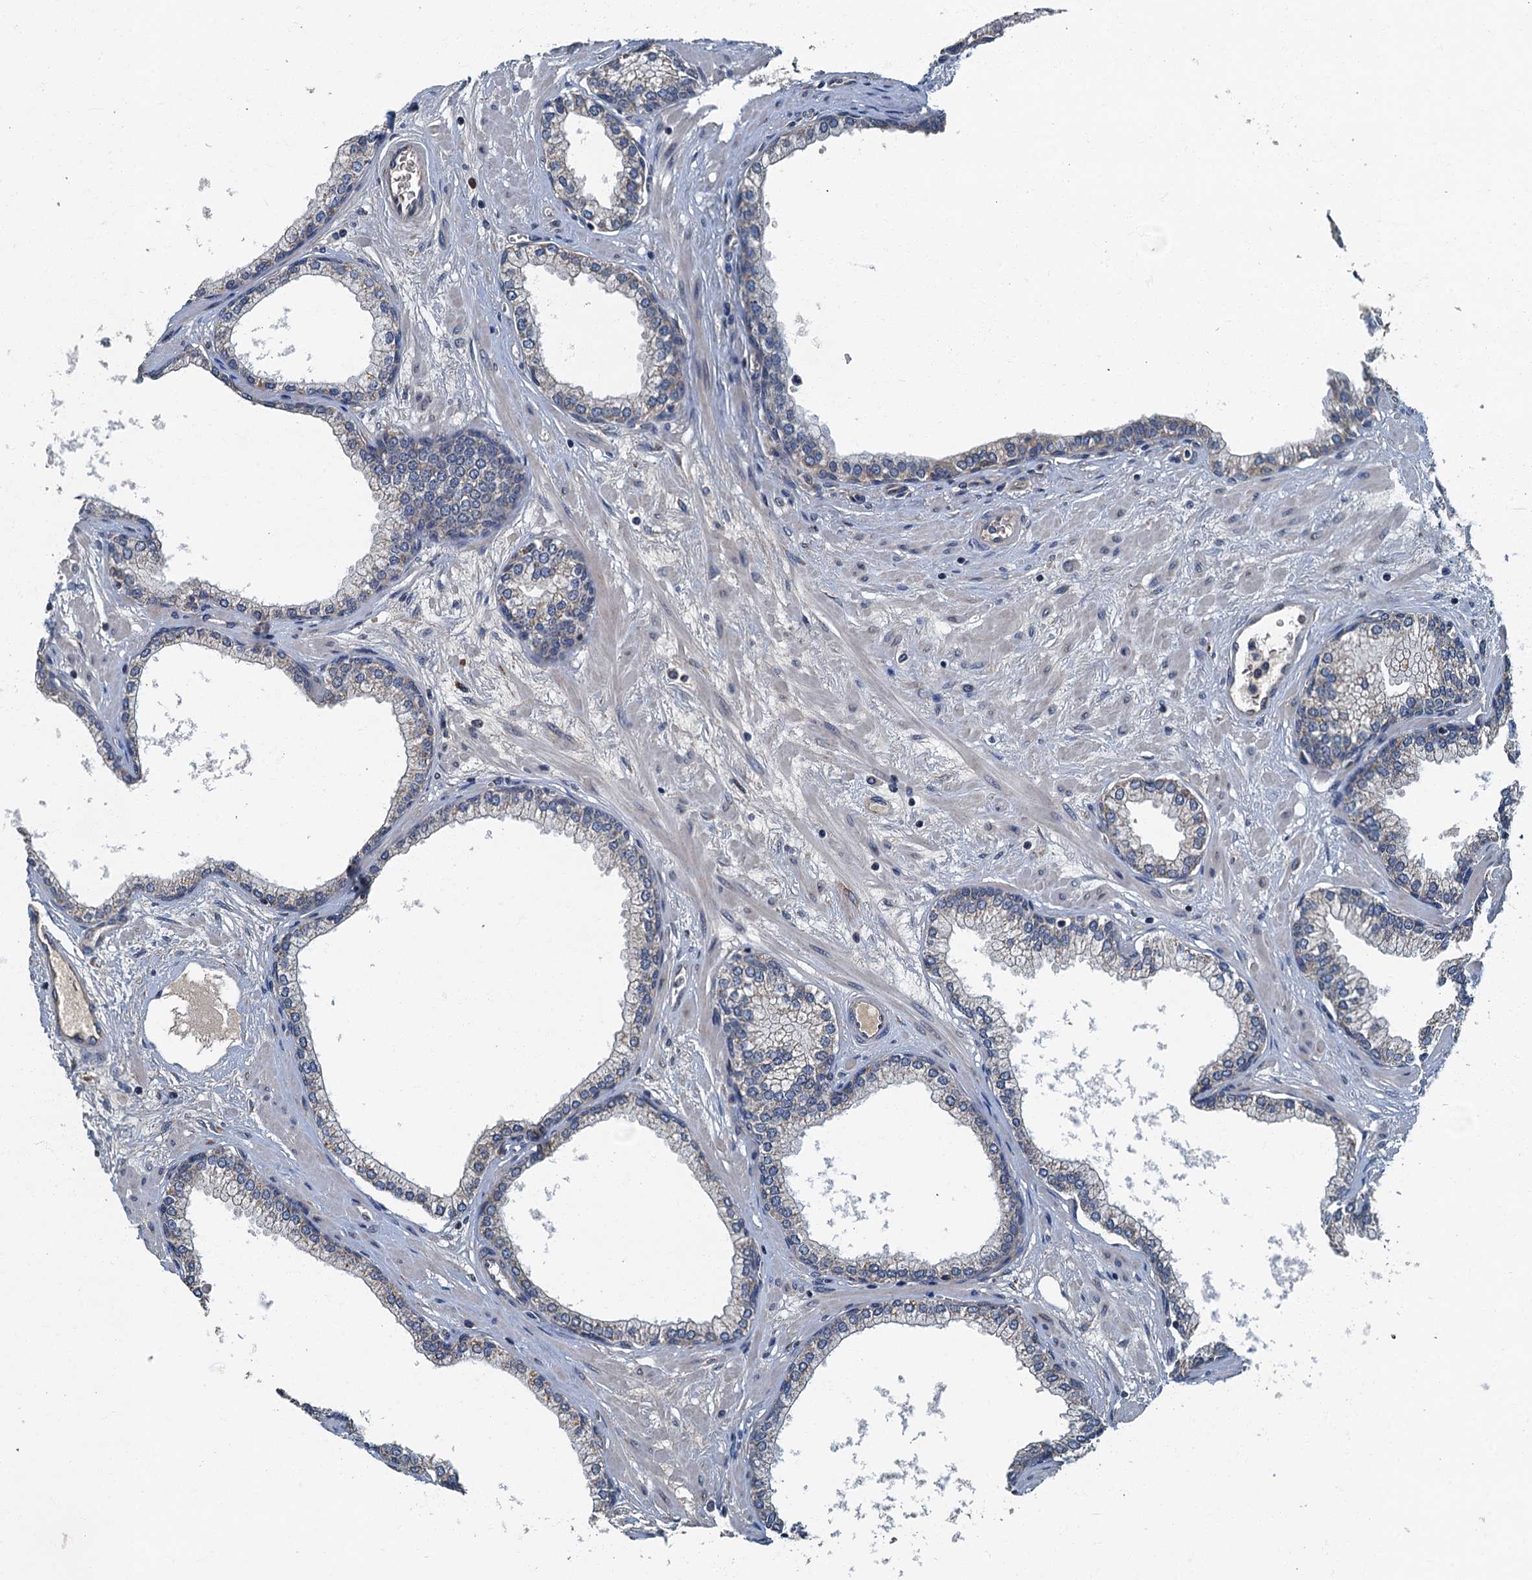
{"staining": {"intensity": "moderate", "quantity": "<25%", "location": "cytoplasmic/membranous"}, "tissue": "prostate", "cell_type": "Glandular cells", "image_type": "normal", "snomed": [{"axis": "morphology", "description": "Normal tissue, NOS"}, {"axis": "morphology", "description": "Urothelial carcinoma, Low grade"}, {"axis": "topography", "description": "Urinary bladder"}, {"axis": "topography", "description": "Prostate"}], "caption": "IHC image of unremarkable human prostate stained for a protein (brown), which reveals low levels of moderate cytoplasmic/membranous expression in approximately <25% of glandular cells.", "gene": "DDX49", "patient": {"sex": "male", "age": 60}}